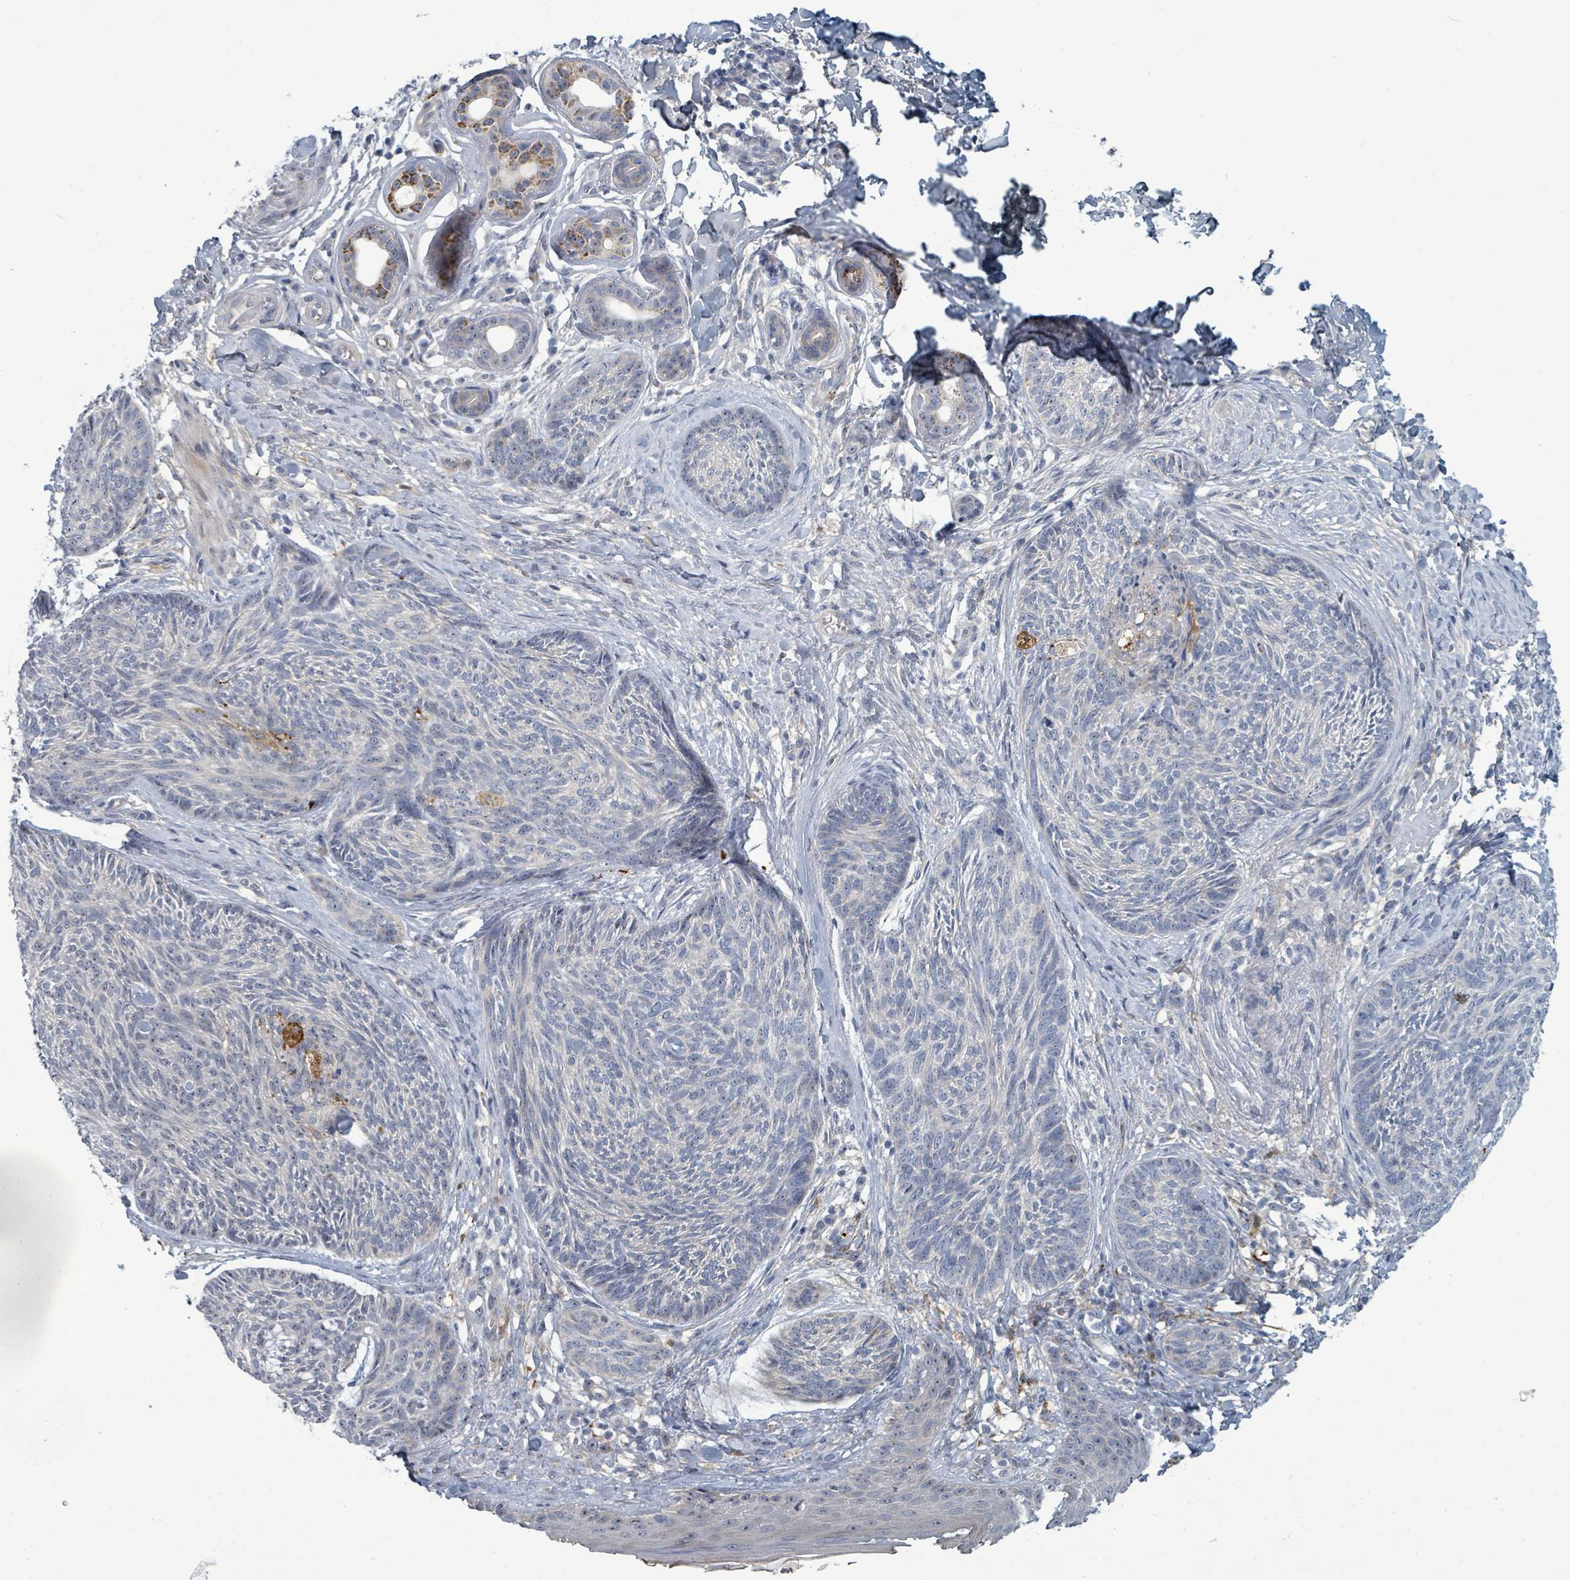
{"staining": {"intensity": "negative", "quantity": "none", "location": "none"}, "tissue": "skin cancer", "cell_type": "Tumor cells", "image_type": "cancer", "snomed": [{"axis": "morphology", "description": "Basal cell carcinoma"}, {"axis": "topography", "description": "Skin"}], "caption": "This photomicrograph is of skin cancer stained with immunohistochemistry to label a protein in brown with the nuclei are counter-stained blue. There is no positivity in tumor cells.", "gene": "TRDMT1", "patient": {"sex": "male", "age": 73}}